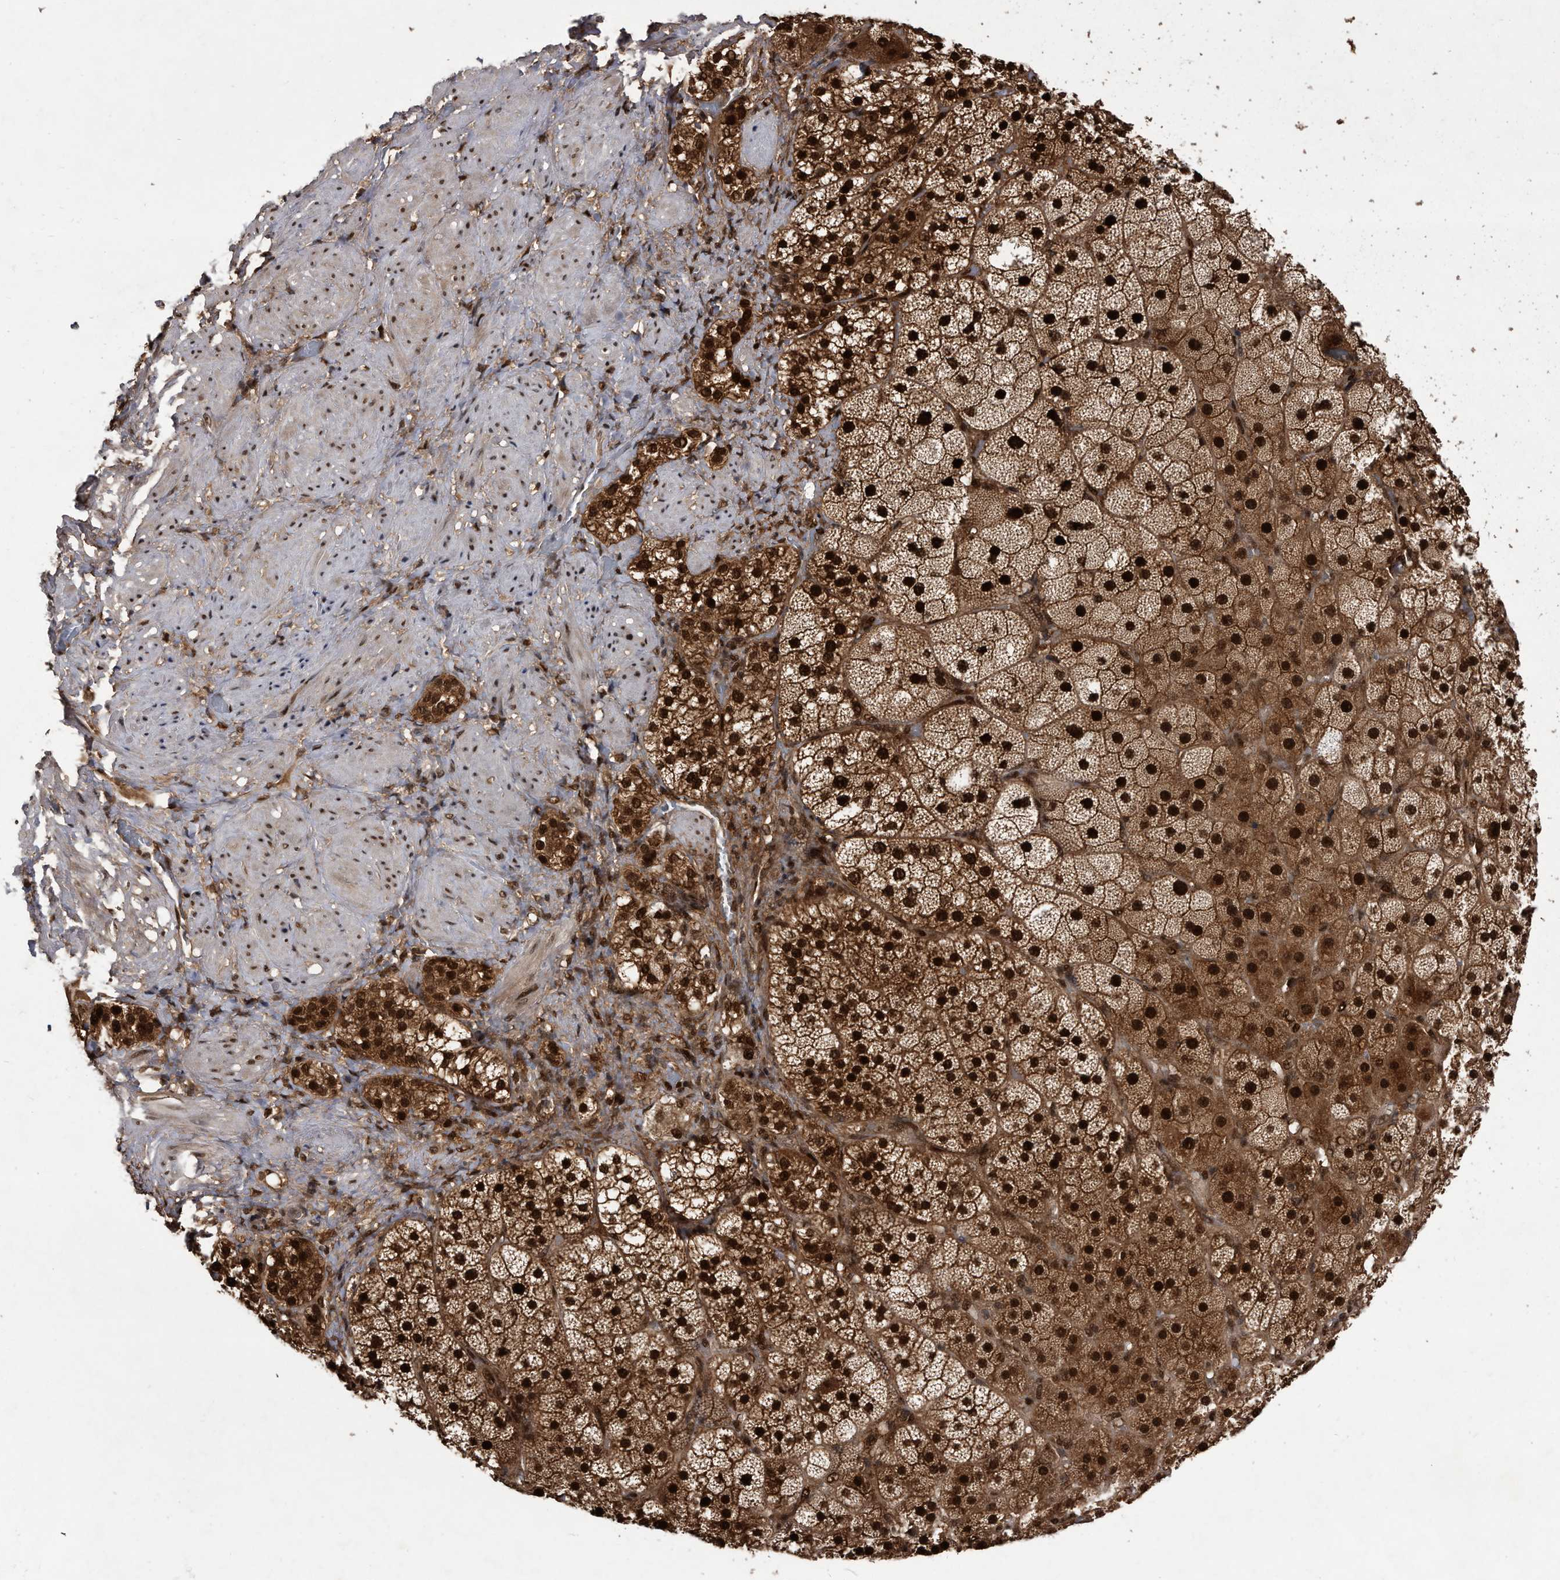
{"staining": {"intensity": "strong", "quantity": ">75%", "location": "cytoplasmic/membranous,nuclear"}, "tissue": "adrenal gland", "cell_type": "Glandular cells", "image_type": "normal", "snomed": [{"axis": "morphology", "description": "Normal tissue, NOS"}, {"axis": "topography", "description": "Adrenal gland"}], "caption": "High-magnification brightfield microscopy of normal adrenal gland stained with DAB (3,3'-diaminobenzidine) (brown) and counterstained with hematoxylin (blue). glandular cells exhibit strong cytoplasmic/membranous,nuclear expression is identified in about>75% of cells.", "gene": "RAD23B", "patient": {"sex": "male", "age": 57}}